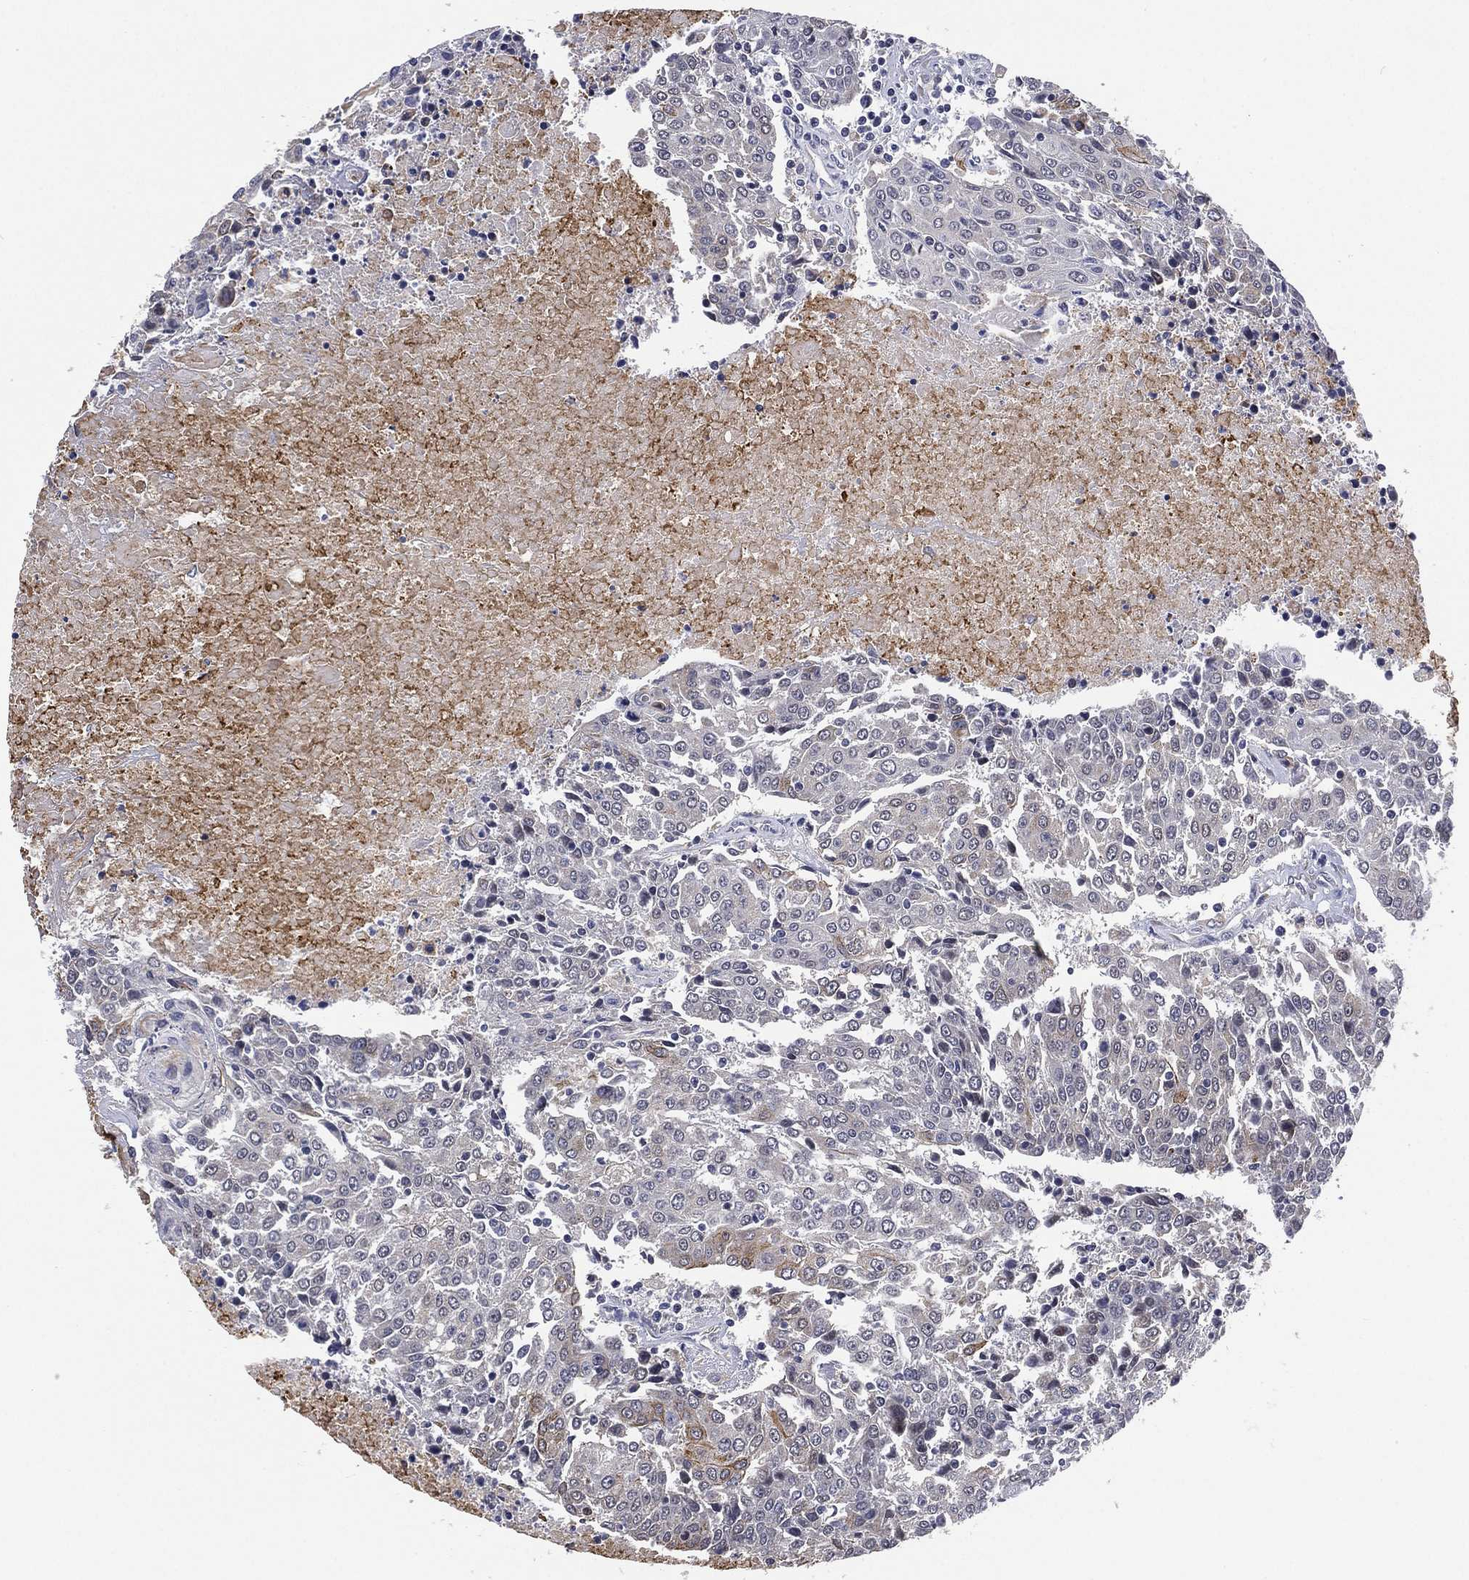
{"staining": {"intensity": "negative", "quantity": "none", "location": "none"}, "tissue": "urothelial cancer", "cell_type": "Tumor cells", "image_type": "cancer", "snomed": [{"axis": "morphology", "description": "Urothelial carcinoma, High grade"}, {"axis": "topography", "description": "Urinary bladder"}], "caption": "IHC photomicrograph of neoplastic tissue: urothelial cancer stained with DAB shows no significant protein staining in tumor cells.", "gene": "SELENOO", "patient": {"sex": "female", "age": 85}}